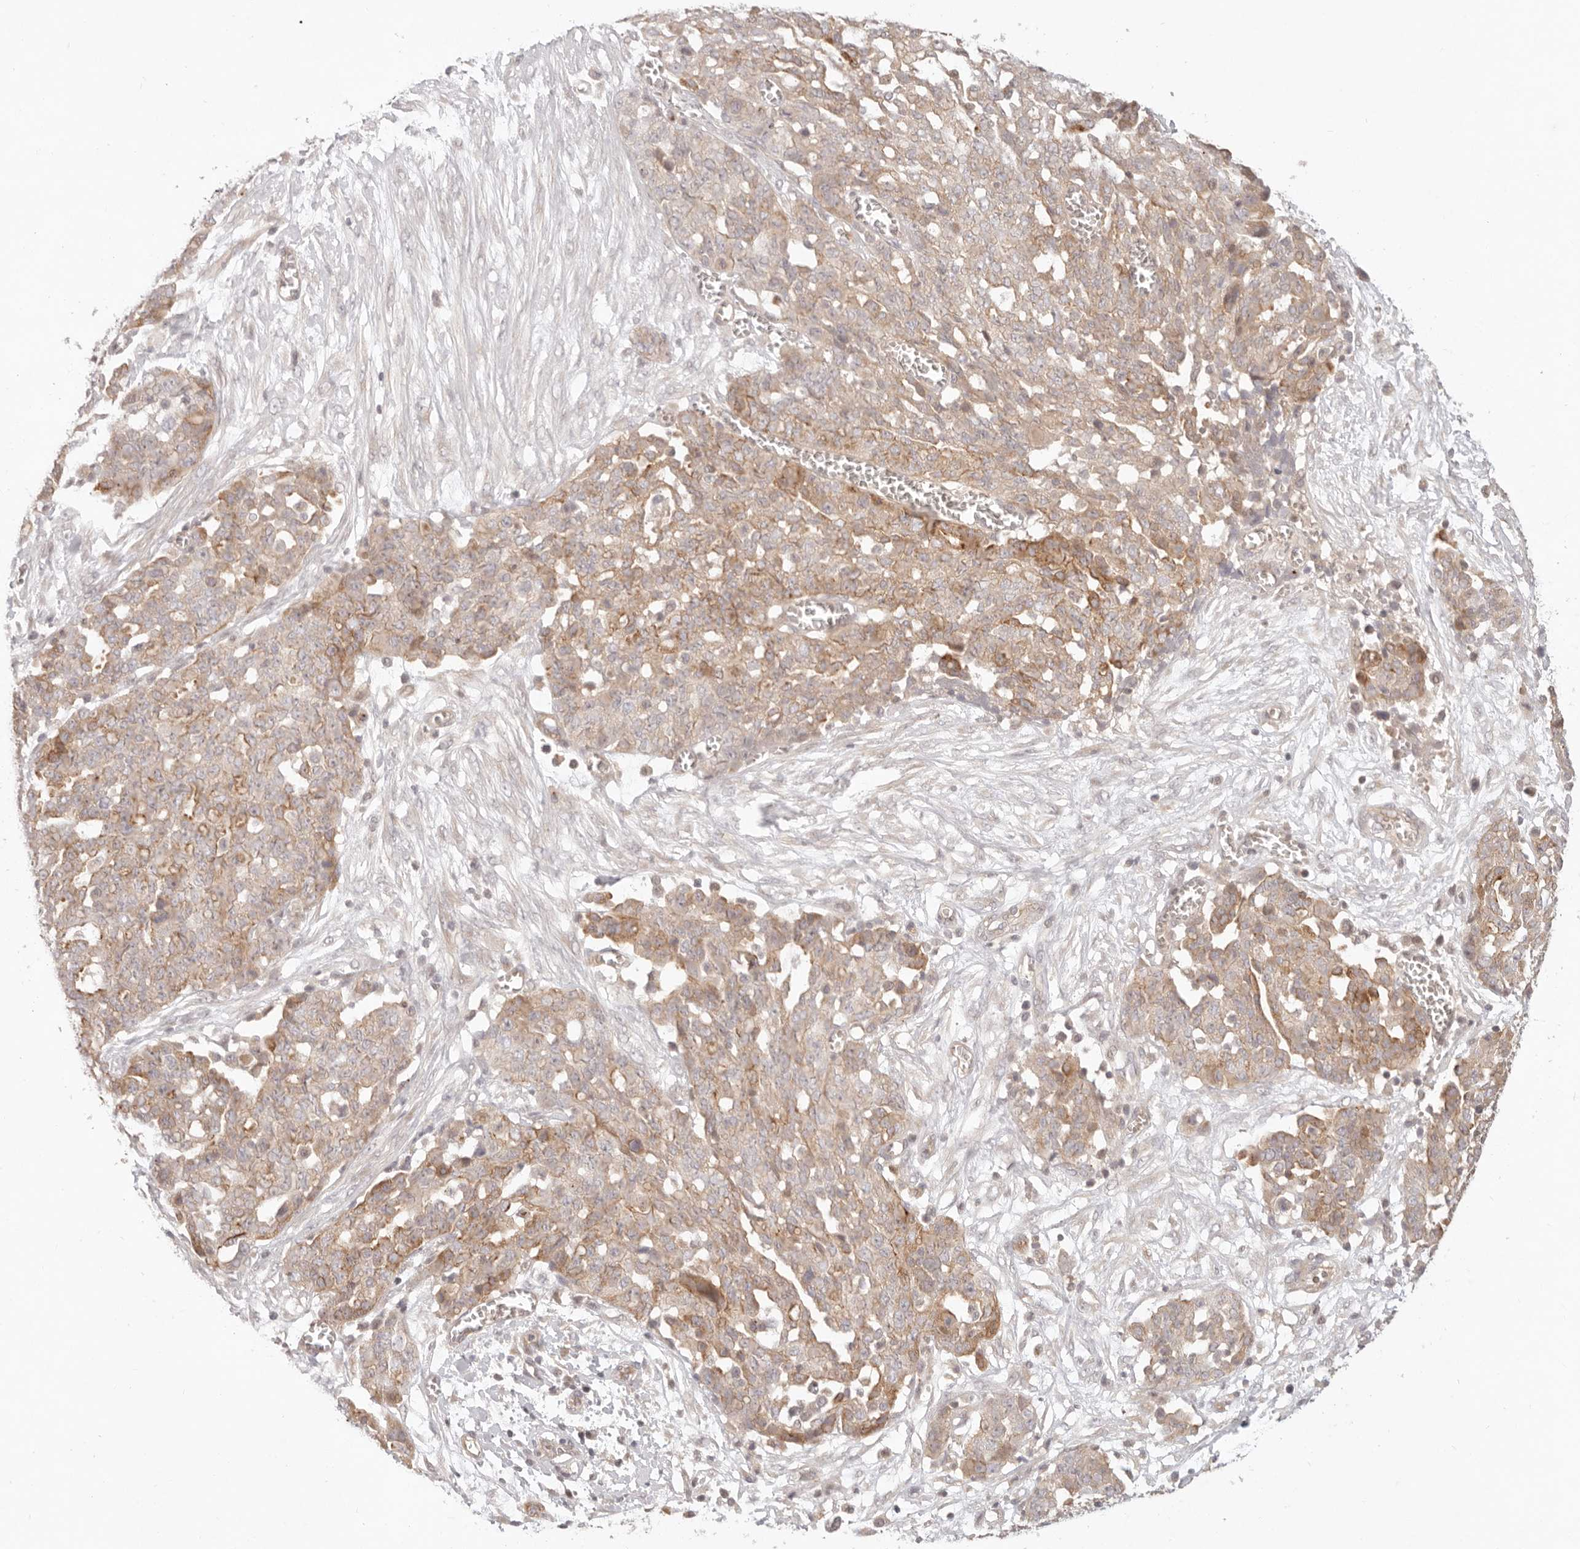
{"staining": {"intensity": "moderate", "quantity": ">75%", "location": "cytoplasmic/membranous"}, "tissue": "ovarian cancer", "cell_type": "Tumor cells", "image_type": "cancer", "snomed": [{"axis": "morphology", "description": "Cystadenocarcinoma, serous, NOS"}, {"axis": "topography", "description": "Soft tissue"}, {"axis": "topography", "description": "Ovary"}], "caption": "Immunohistochemistry histopathology image of ovarian serous cystadenocarcinoma stained for a protein (brown), which shows medium levels of moderate cytoplasmic/membranous expression in approximately >75% of tumor cells.", "gene": "PPP1R3B", "patient": {"sex": "female", "age": 57}}